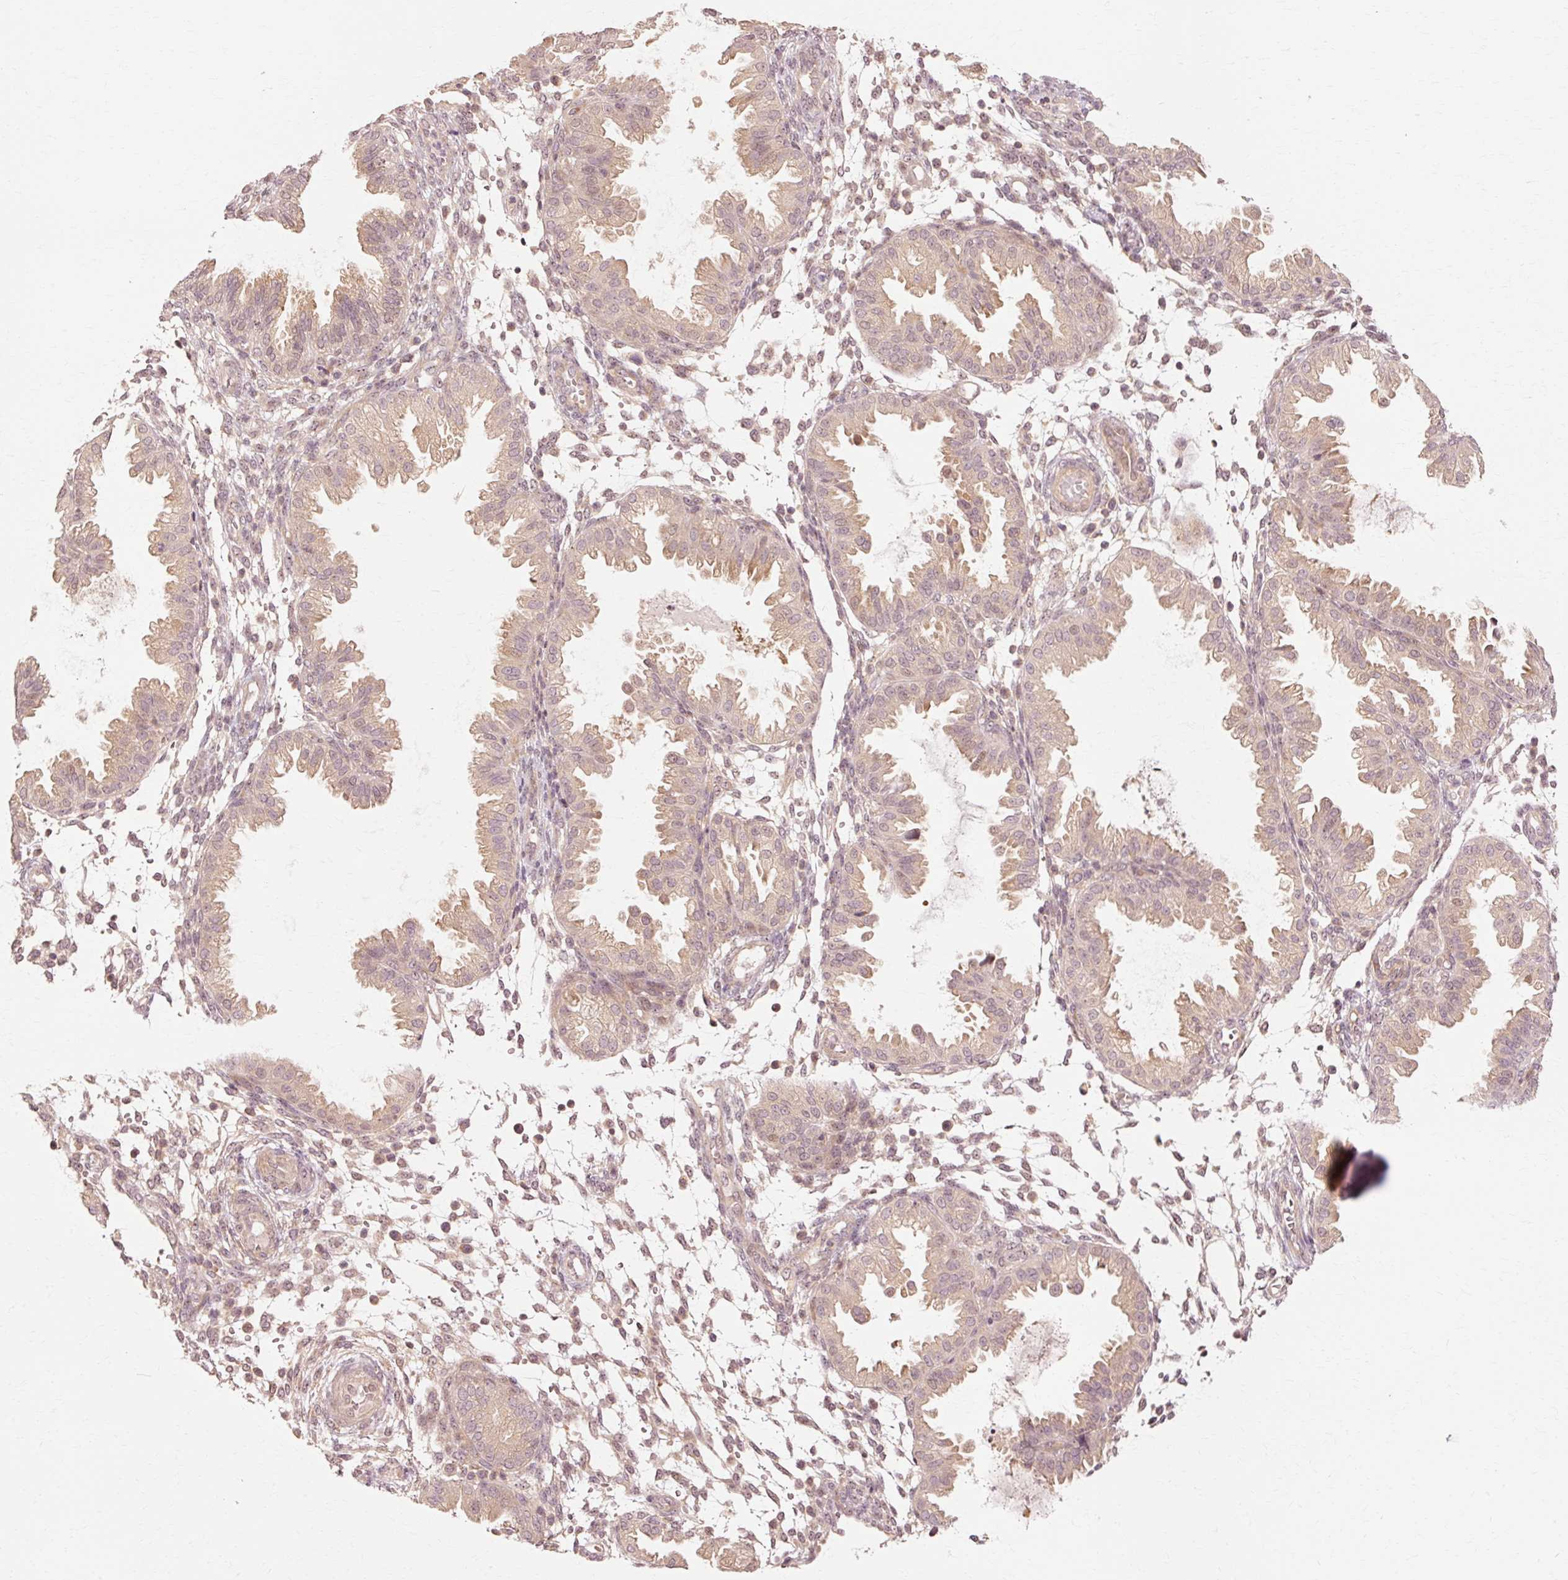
{"staining": {"intensity": "negative", "quantity": "none", "location": "none"}, "tissue": "endometrium", "cell_type": "Cells in endometrial stroma", "image_type": "normal", "snomed": [{"axis": "morphology", "description": "Normal tissue, NOS"}, {"axis": "topography", "description": "Endometrium"}], "caption": "Cells in endometrial stroma are negative for brown protein staining in benign endometrium. (Stains: DAB (3,3'-diaminobenzidine) immunohistochemistry with hematoxylin counter stain, Microscopy: brightfield microscopy at high magnification).", "gene": "RGPD5", "patient": {"sex": "female", "age": 33}}